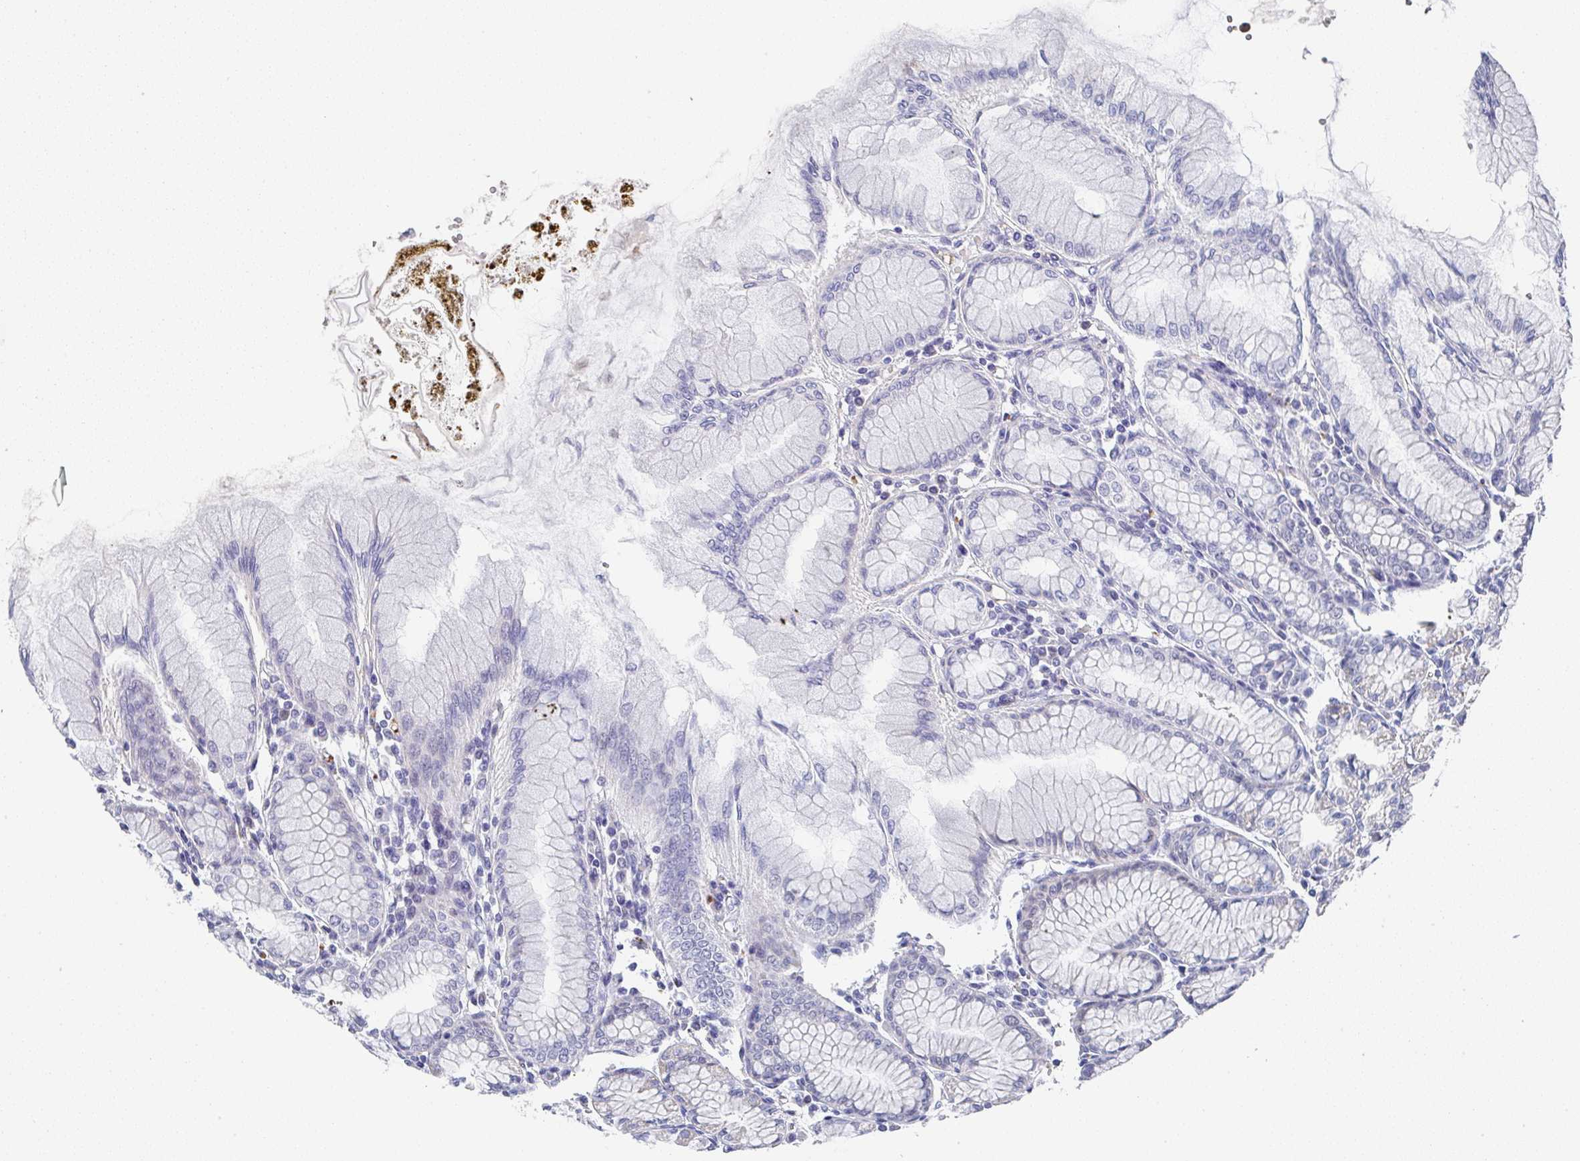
{"staining": {"intensity": "weak", "quantity": "<25%", "location": "cytoplasmic/membranous"}, "tissue": "stomach", "cell_type": "Glandular cells", "image_type": "normal", "snomed": [{"axis": "morphology", "description": "Normal tissue, NOS"}, {"axis": "topography", "description": "Stomach"}], "caption": "Immunohistochemistry of normal human stomach shows no positivity in glandular cells.", "gene": "NCF1", "patient": {"sex": "female", "age": 57}}